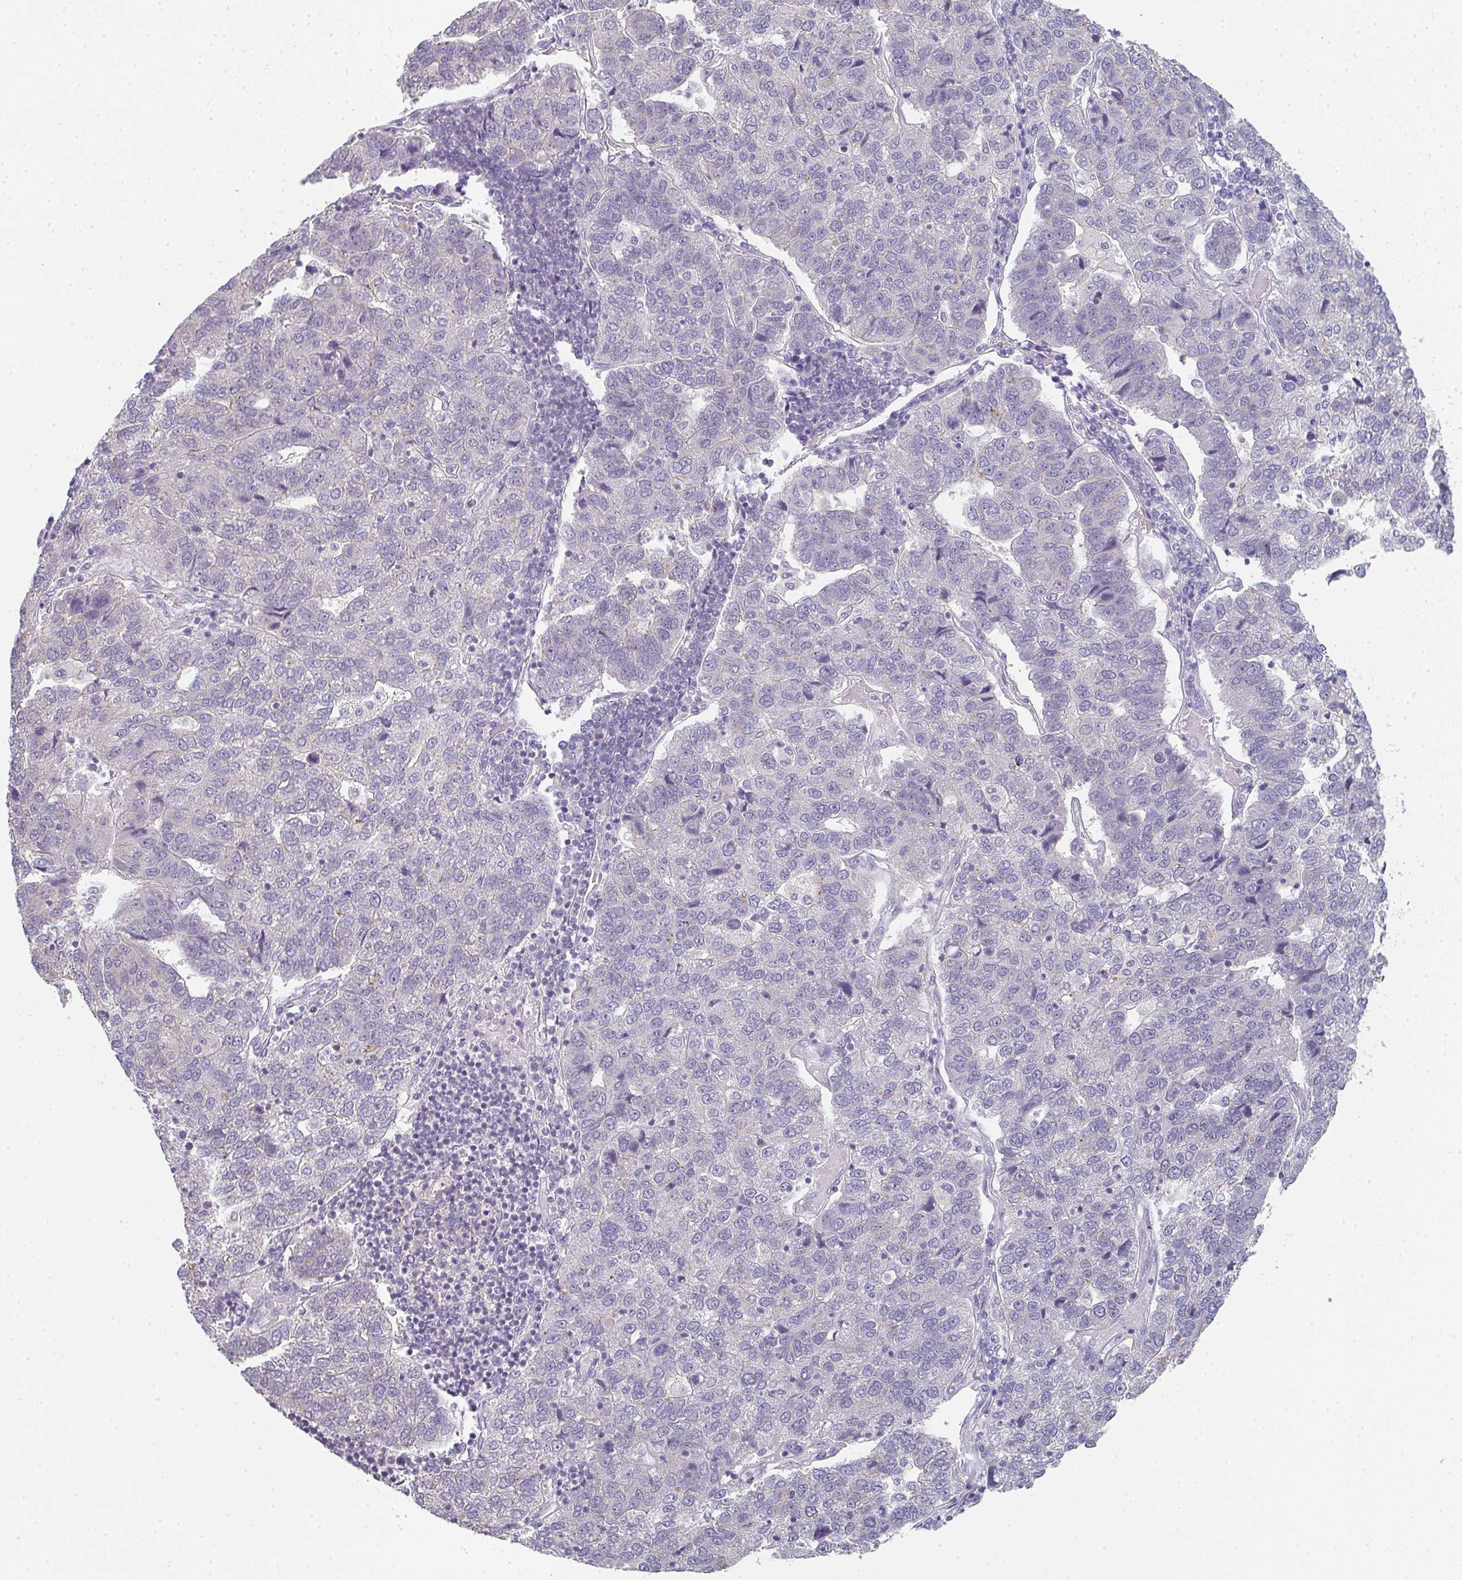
{"staining": {"intensity": "negative", "quantity": "none", "location": "none"}, "tissue": "pancreatic cancer", "cell_type": "Tumor cells", "image_type": "cancer", "snomed": [{"axis": "morphology", "description": "Adenocarcinoma, NOS"}, {"axis": "topography", "description": "Pancreas"}], "caption": "Immunohistochemistry histopathology image of adenocarcinoma (pancreatic) stained for a protein (brown), which reveals no expression in tumor cells. The staining was performed using DAB to visualize the protein expression in brown, while the nuclei were stained in blue with hematoxylin (Magnification: 20x).", "gene": "CHMP5", "patient": {"sex": "female", "age": 61}}